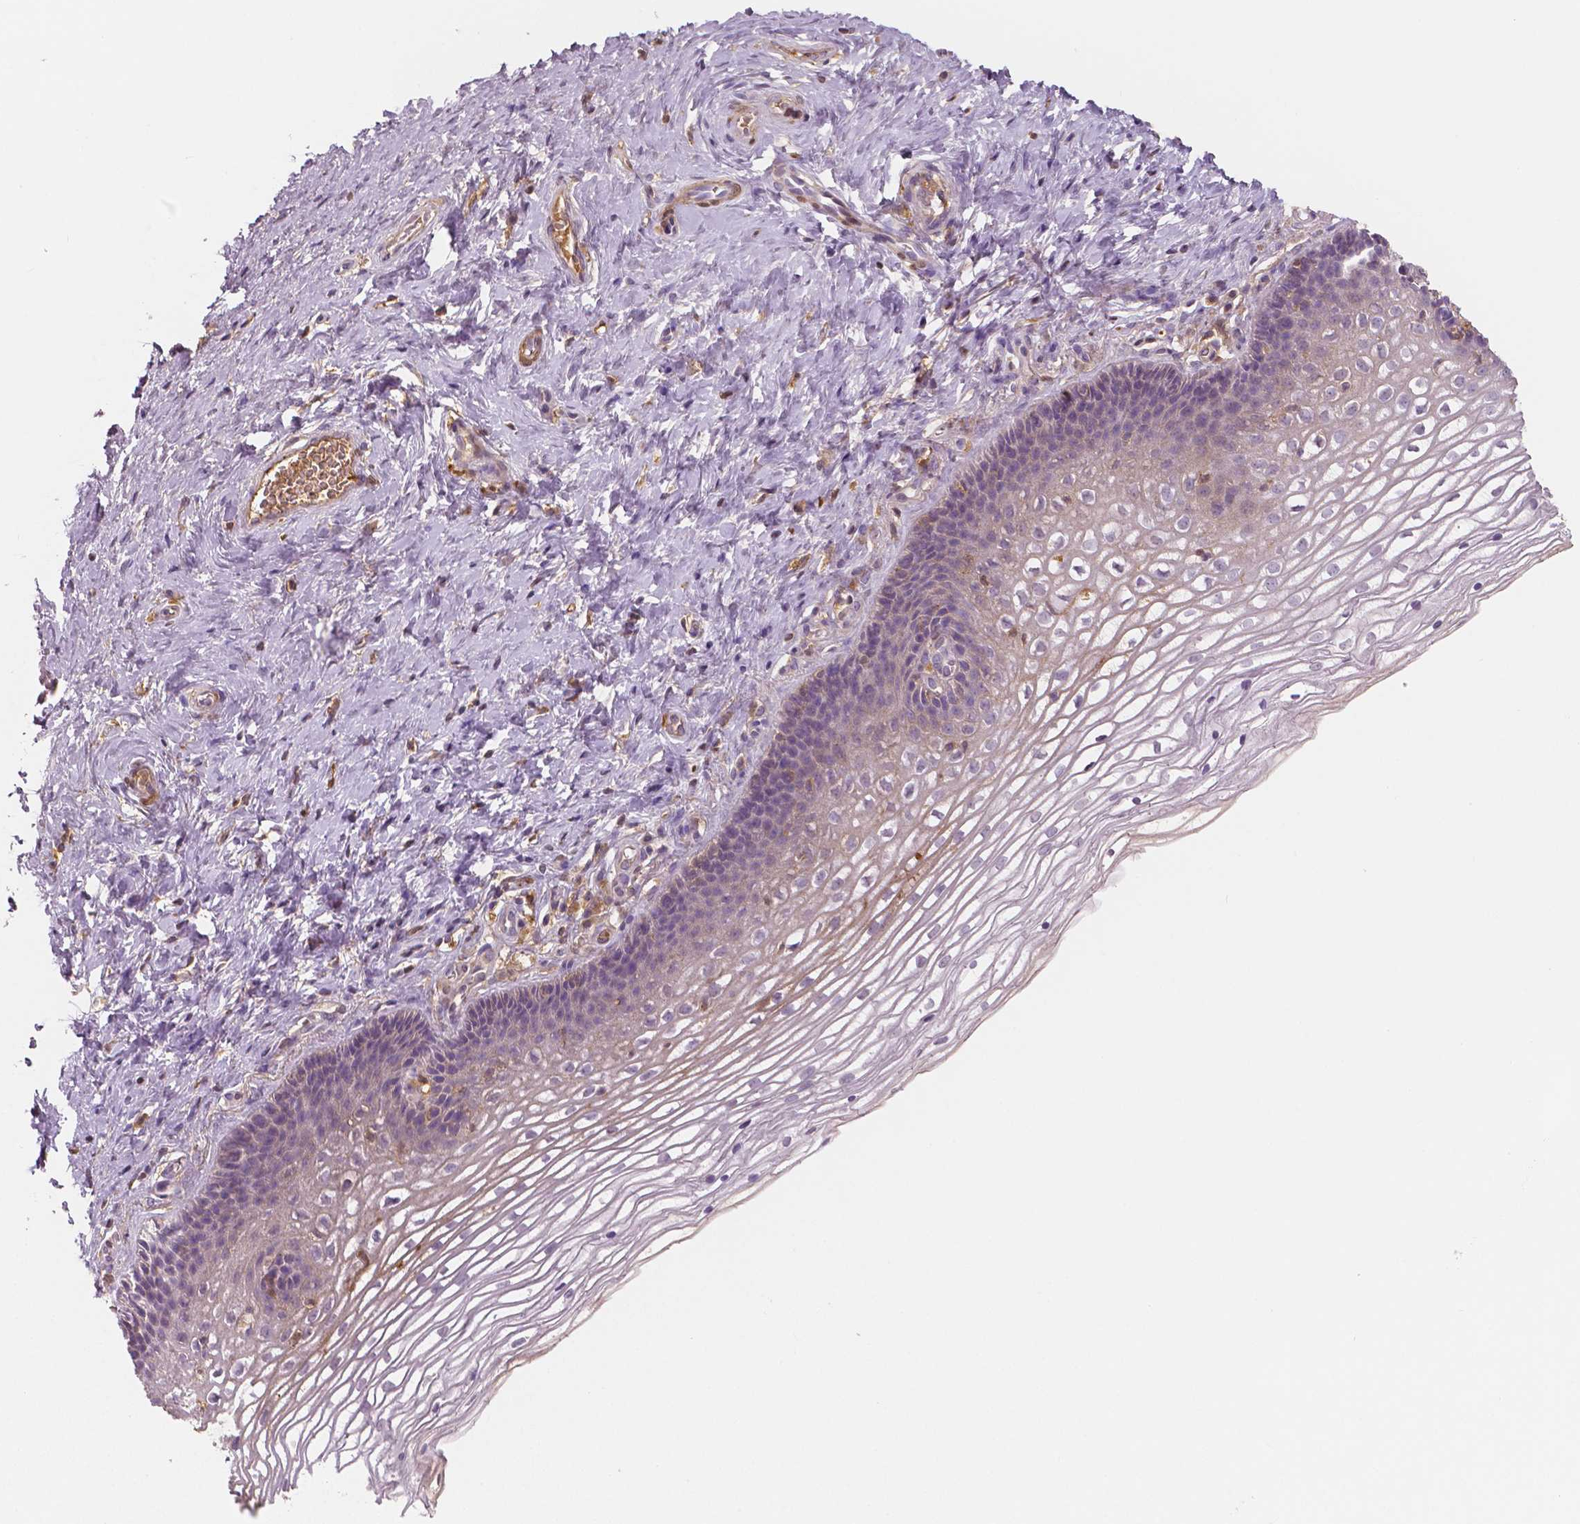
{"staining": {"intensity": "negative", "quantity": "none", "location": "none"}, "tissue": "cervix", "cell_type": "Glandular cells", "image_type": "normal", "snomed": [{"axis": "morphology", "description": "Normal tissue, NOS"}, {"axis": "topography", "description": "Cervix"}], "caption": "Immunohistochemistry (IHC) histopathology image of normal cervix: human cervix stained with DAB demonstrates no significant protein positivity in glandular cells.", "gene": "APOA4", "patient": {"sex": "female", "age": 34}}